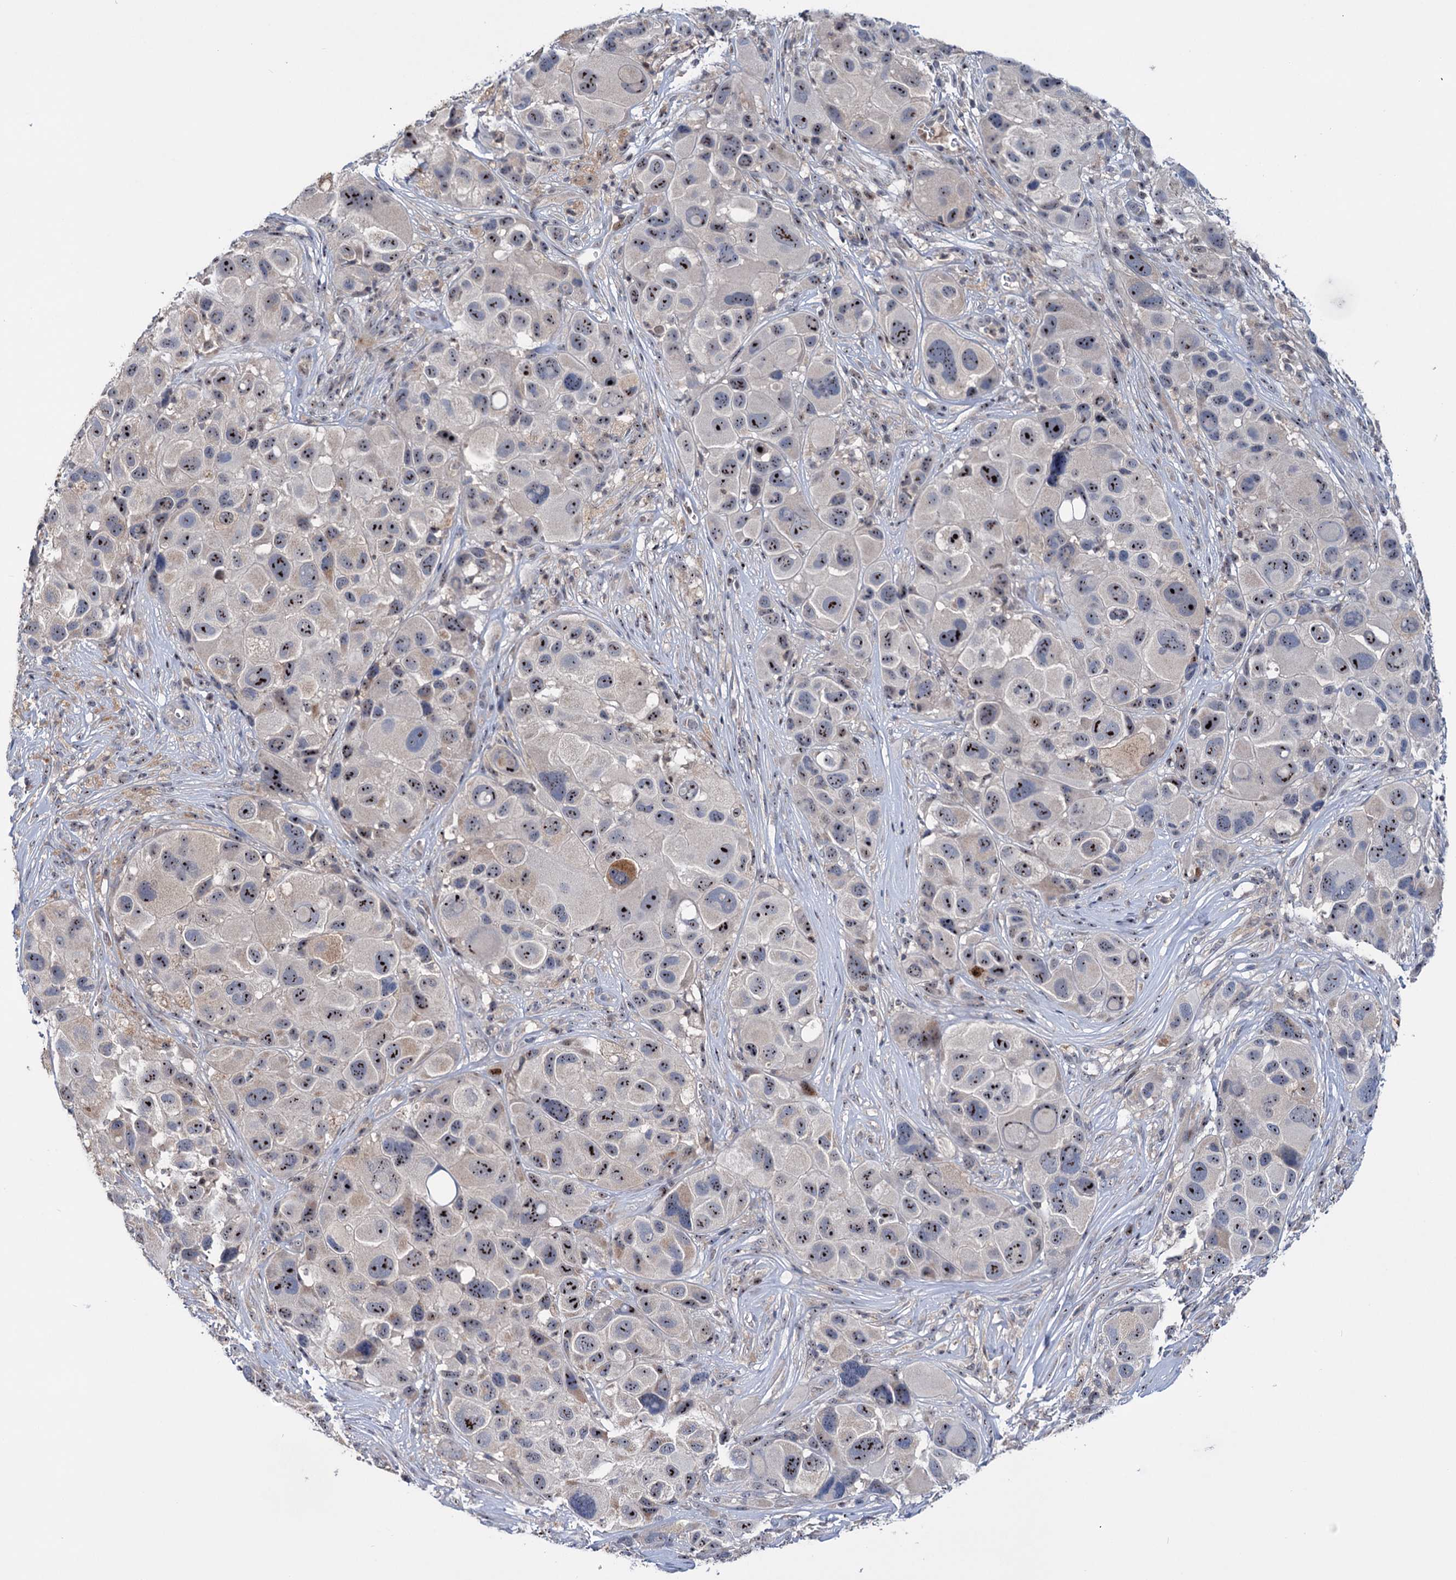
{"staining": {"intensity": "moderate", "quantity": ">75%", "location": "cytoplasmic/membranous,nuclear"}, "tissue": "melanoma", "cell_type": "Tumor cells", "image_type": "cancer", "snomed": [{"axis": "morphology", "description": "Malignant melanoma, NOS"}, {"axis": "topography", "description": "Skin of trunk"}], "caption": "Approximately >75% of tumor cells in malignant melanoma show moderate cytoplasmic/membranous and nuclear protein positivity as visualized by brown immunohistochemical staining.", "gene": "HTR3B", "patient": {"sex": "male", "age": 71}}